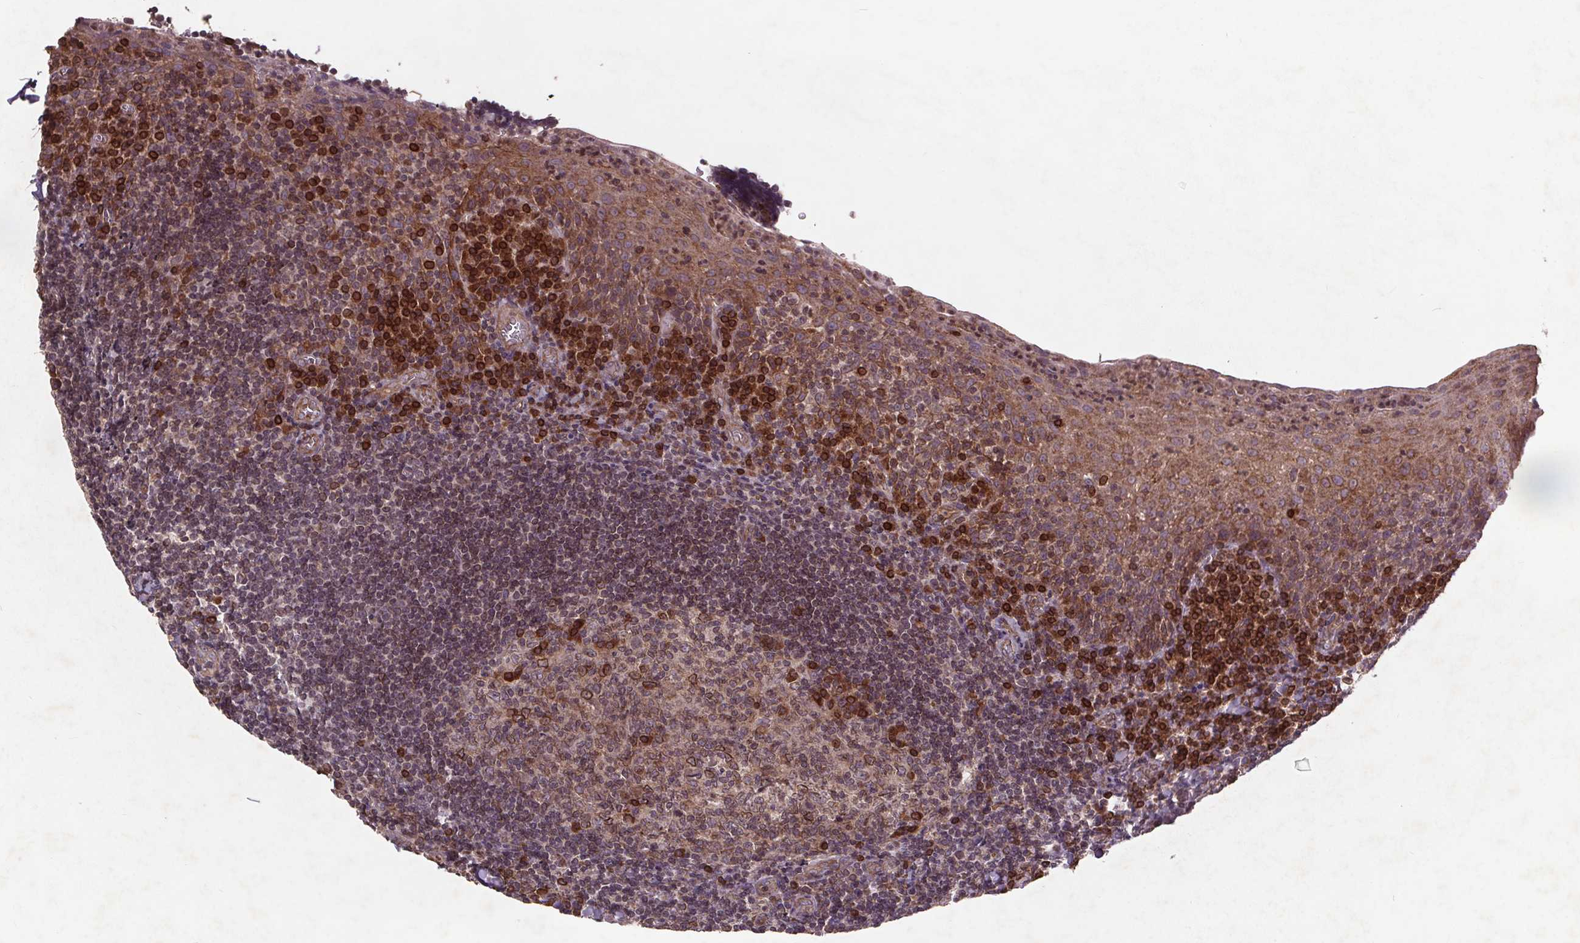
{"staining": {"intensity": "strong", "quantity": "<25%", "location": "cytoplasmic/membranous,nuclear"}, "tissue": "tonsil", "cell_type": "Germinal center cells", "image_type": "normal", "snomed": [{"axis": "morphology", "description": "Normal tissue, NOS"}, {"axis": "morphology", "description": "Inflammation, NOS"}, {"axis": "topography", "description": "Tonsil"}], "caption": "The image exhibits staining of unremarkable tonsil, revealing strong cytoplasmic/membranous,nuclear protein staining (brown color) within germinal center cells. (IHC, brightfield microscopy, high magnification).", "gene": "STRN3", "patient": {"sex": "female", "age": 31}}